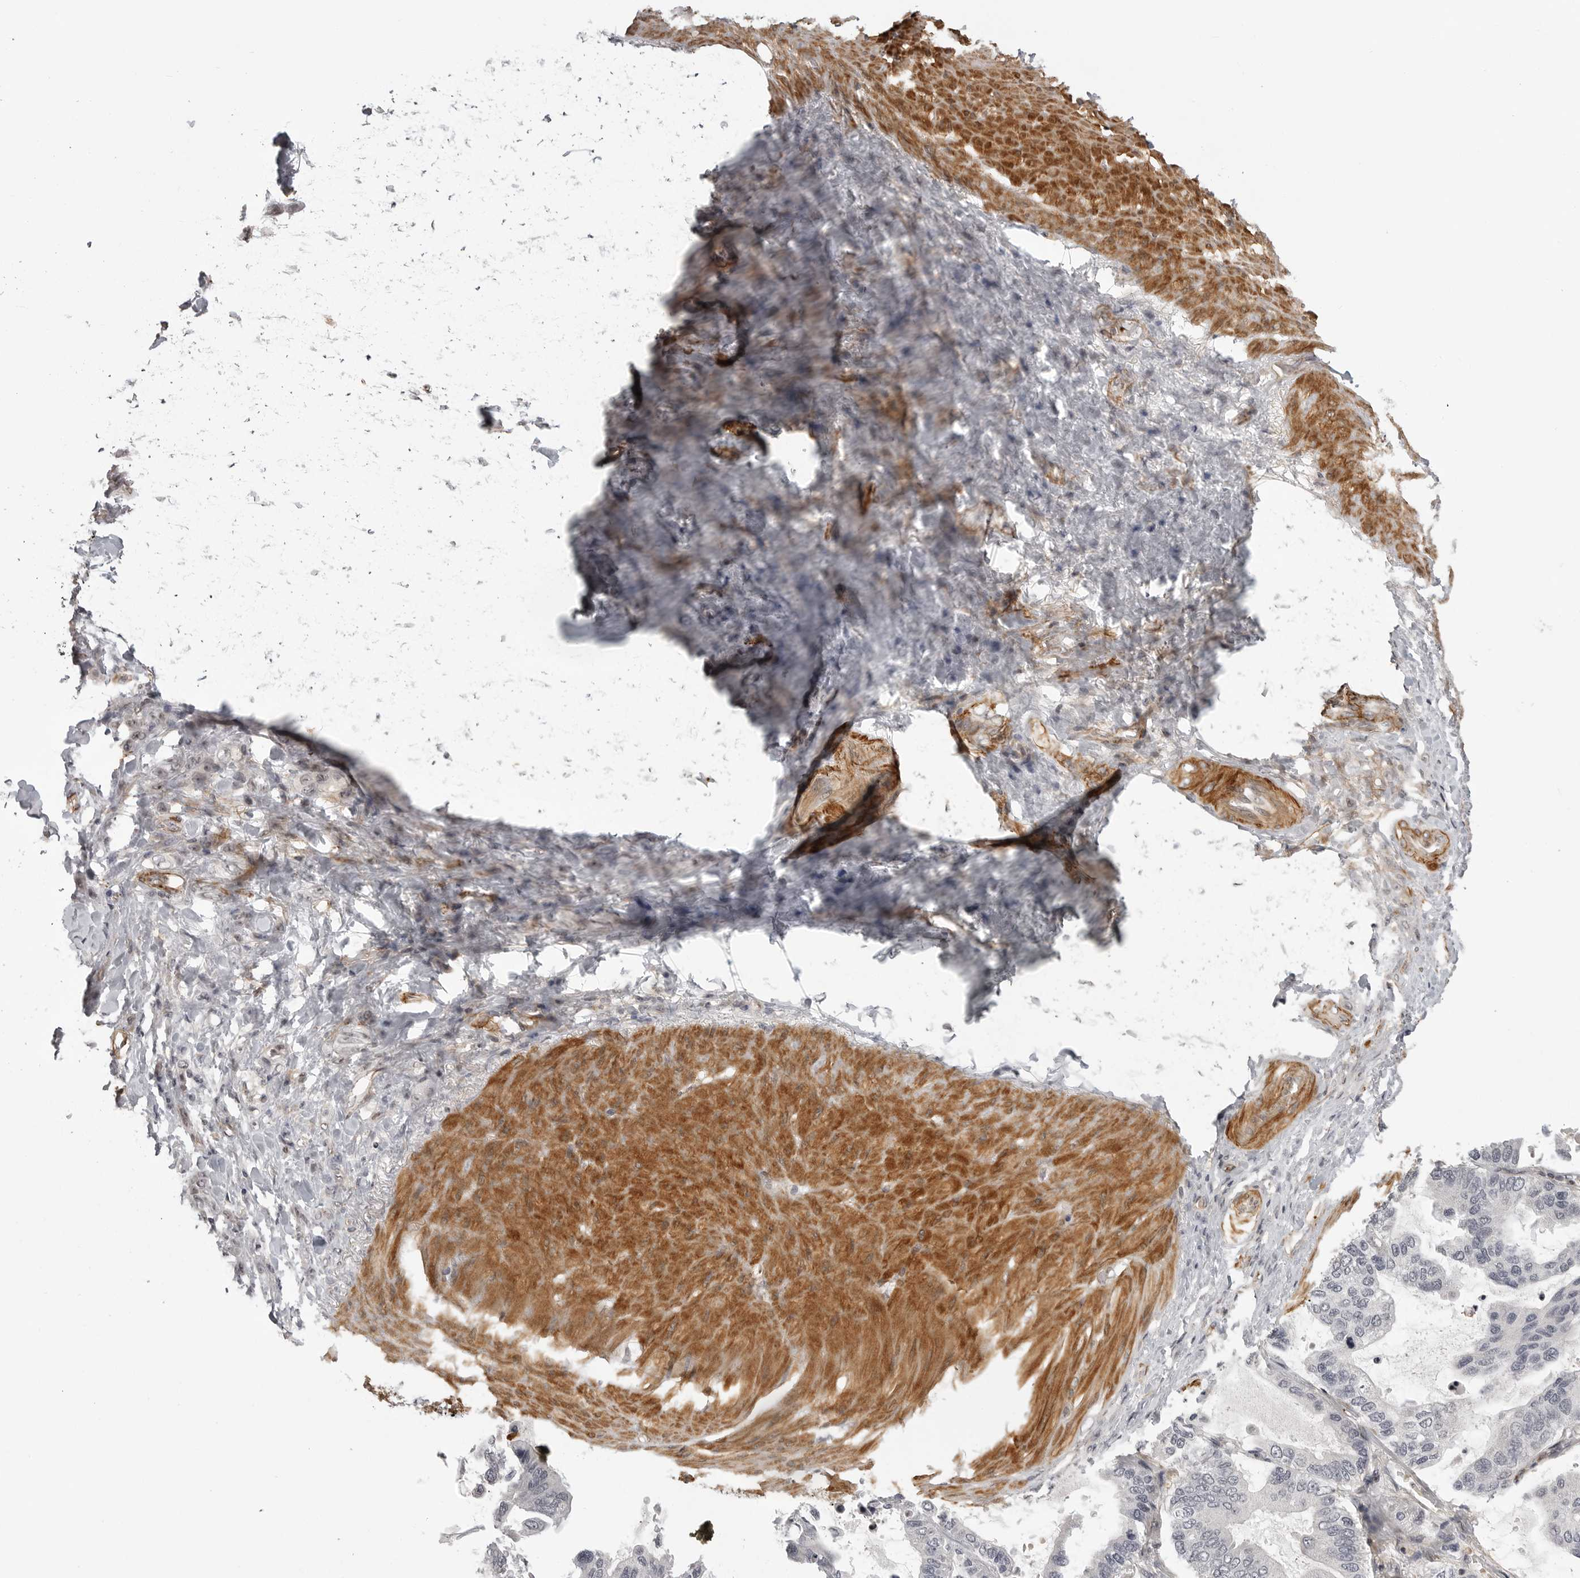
{"staining": {"intensity": "negative", "quantity": "none", "location": "none"}, "tissue": "stomach cancer", "cell_type": "Tumor cells", "image_type": "cancer", "snomed": [{"axis": "morphology", "description": "Normal tissue, NOS"}, {"axis": "morphology", "description": "Adenocarcinoma, NOS"}, {"axis": "topography", "description": "Stomach"}], "caption": "An immunohistochemistry micrograph of stomach cancer (adenocarcinoma) is shown. There is no staining in tumor cells of stomach cancer (adenocarcinoma).", "gene": "TUT4", "patient": {"sex": "male", "age": 82}}